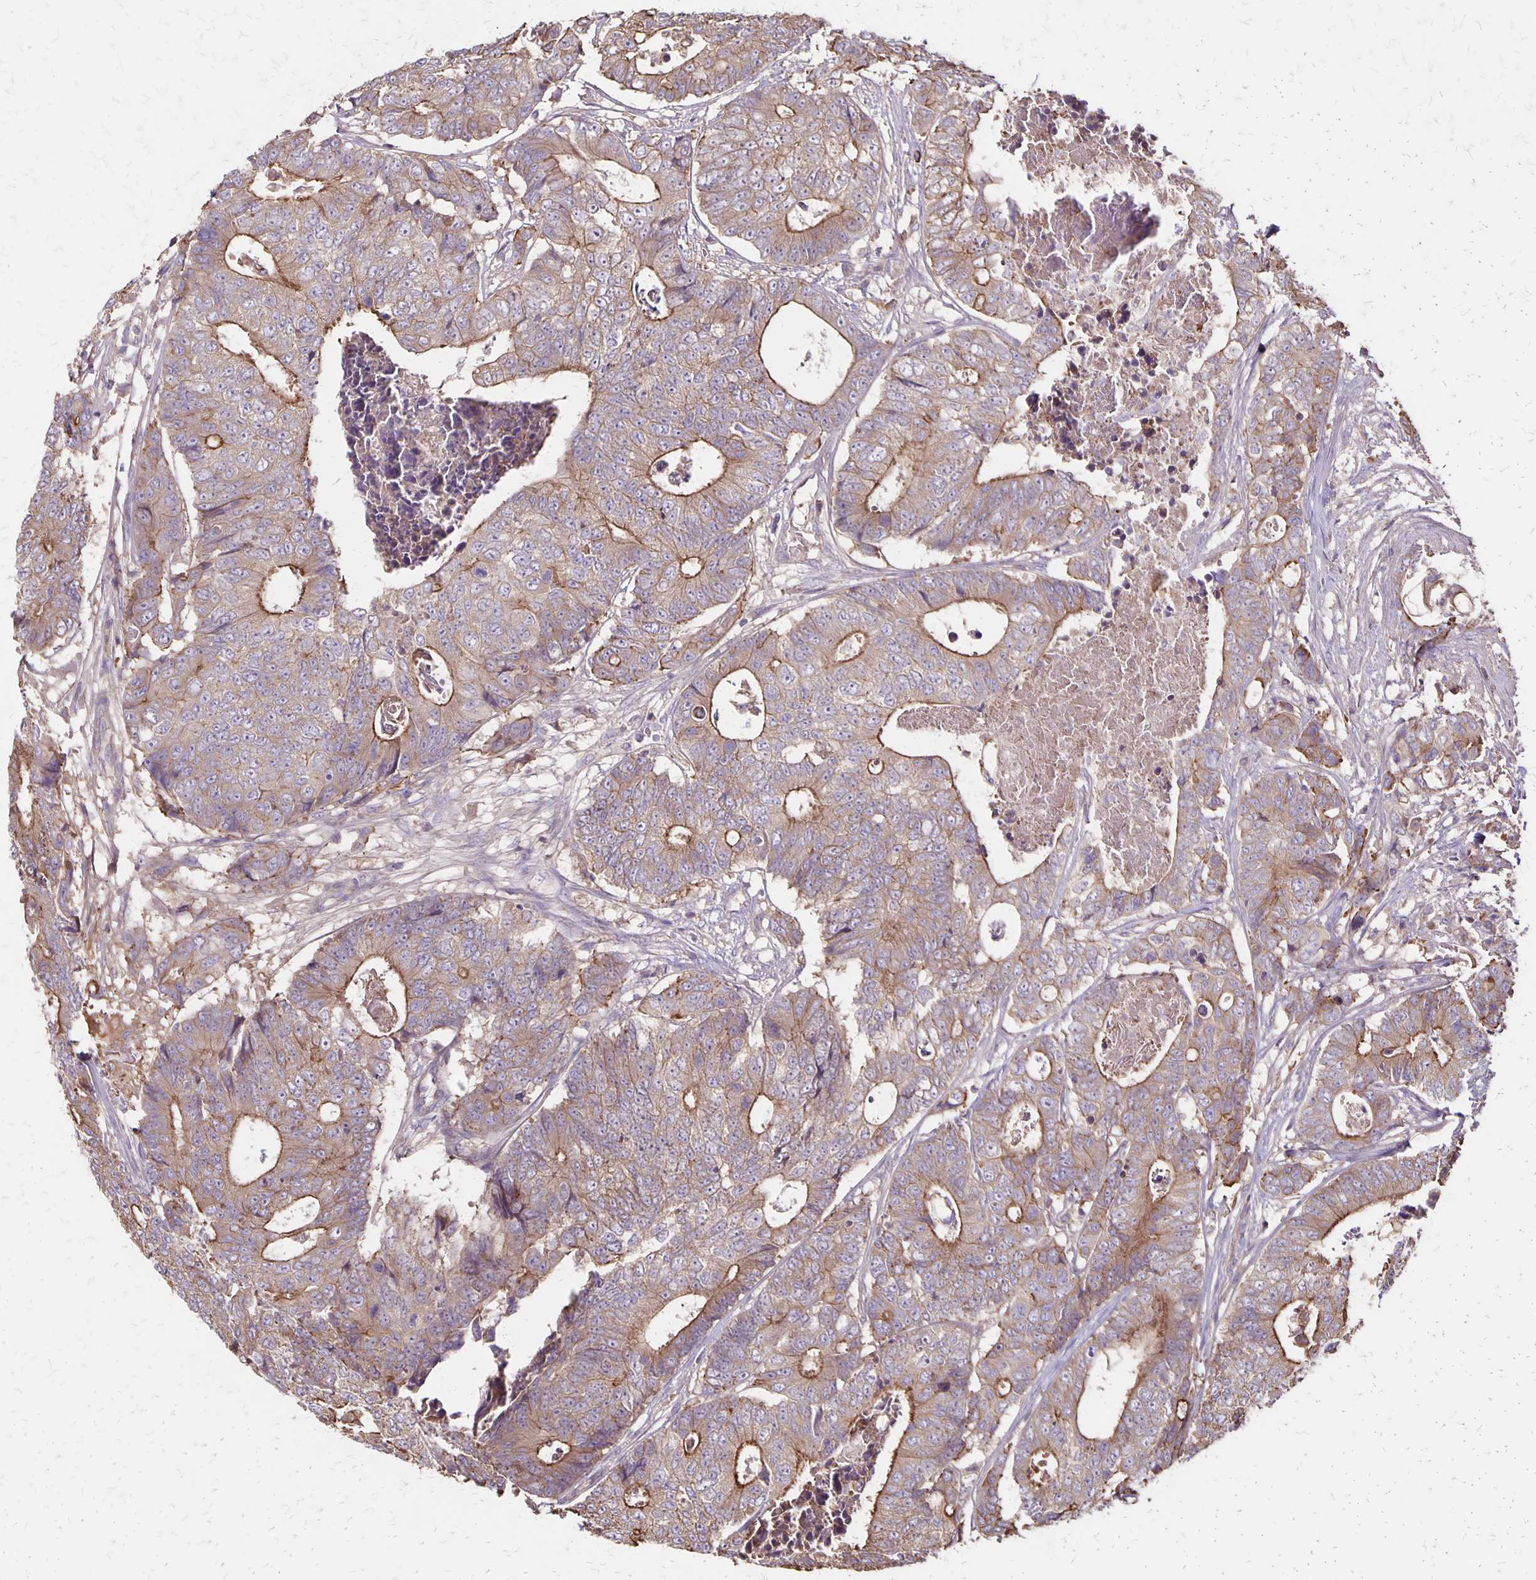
{"staining": {"intensity": "moderate", "quantity": "25%-75%", "location": "cytoplasmic/membranous"}, "tissue": "colorectal cancer", "cell_type": "Tumor cells", "image_type": "cancer", "snomed": [{"axis": "morphology", "description": "Adenocarcinoma, NOS"}, {"axis": "topography", "description": "Colon"}], "caption": "This photomicrograph reveals immunohistochemistry (IHC) staining of adenocarcinoma (colorectal), with medium moderate cytoplasmic/membranous positivity in about 25%-75% of tumor cells.", "gene": "PROM2", "patient": {"sex": "female", "age": 48}}